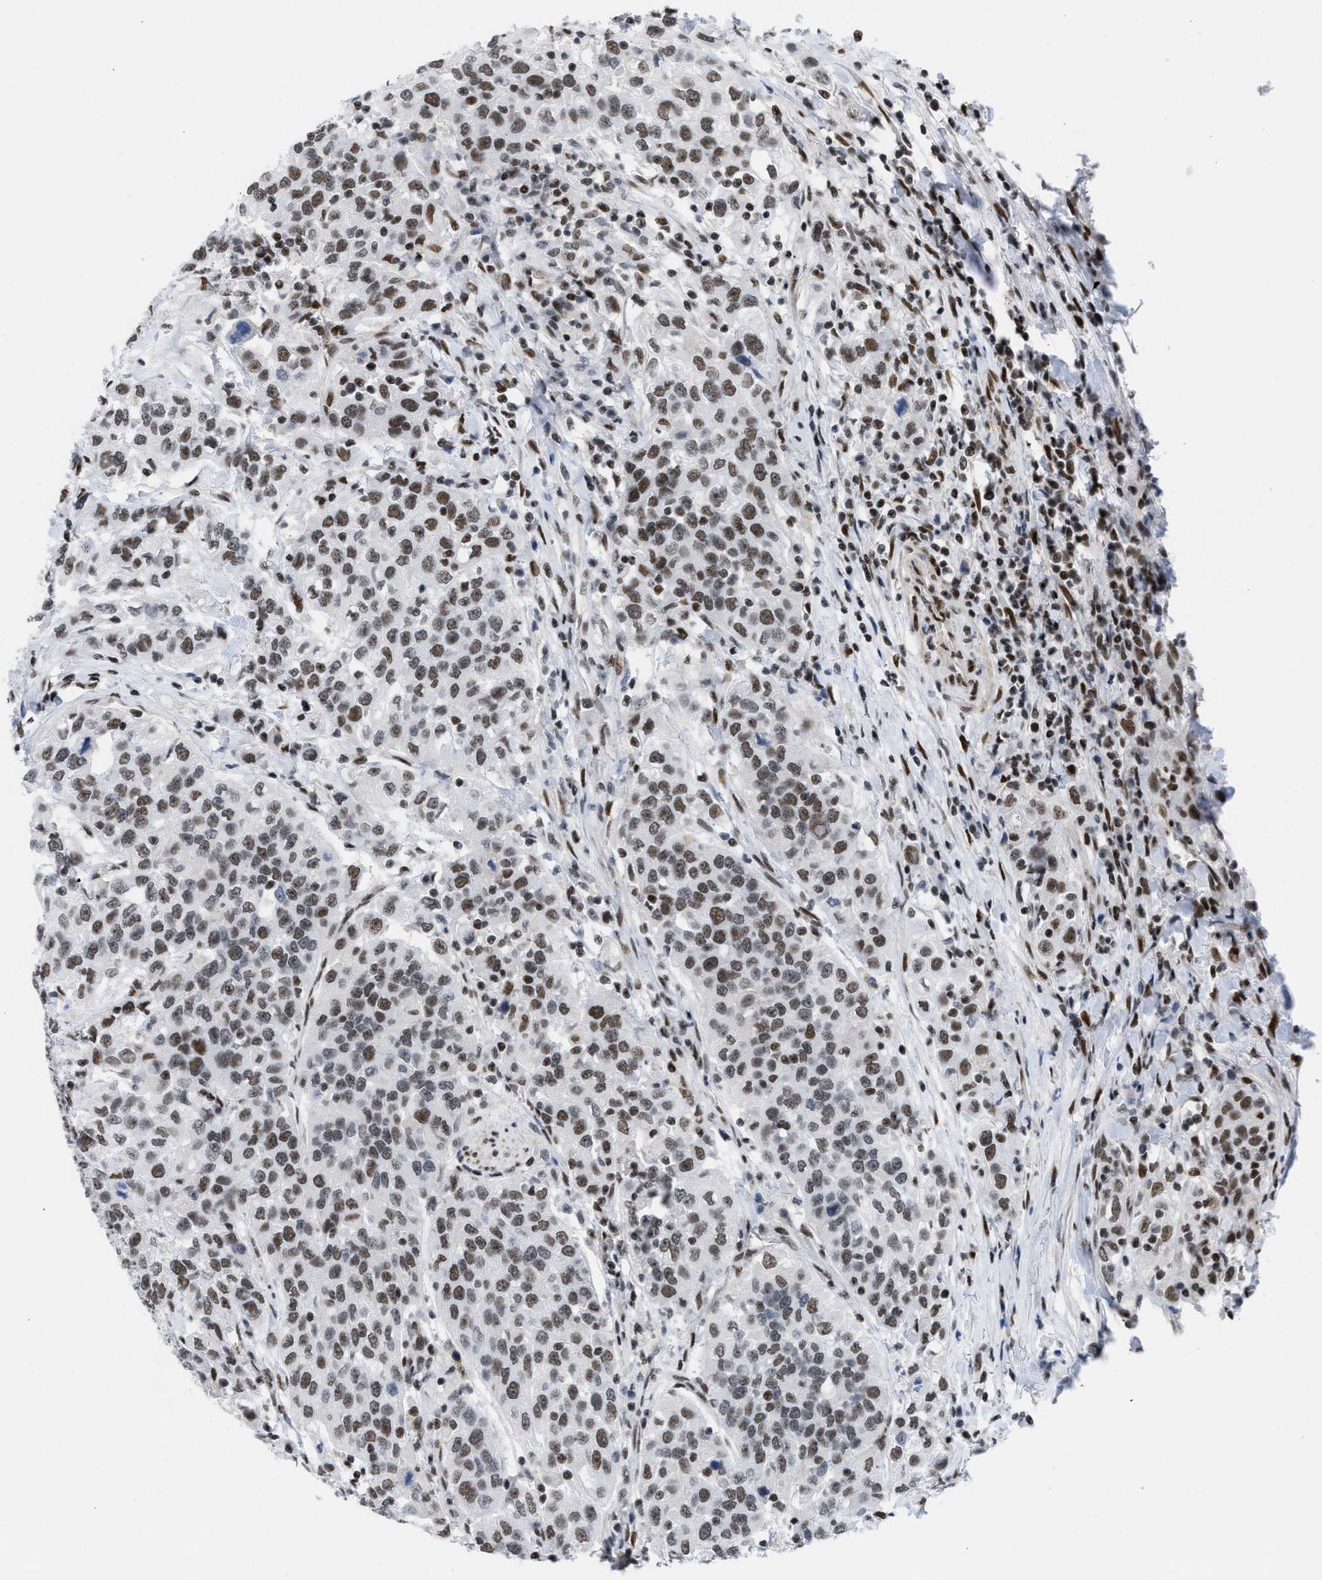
{"staining": {"intensity": "moderate", "quantity": ">75%", "location": "nuclear"}, "tissue": "urothelial cancer", "cell_type": "Tumor cells", "image_type": "cancer", "snomed": [{"axis": "morphology", "description": "Urothelial carcinoma, High grade"}, {"axis": "topography", "description": "Urinary bladder"}], "caption": "An immunohistochemistry micrograph of neoplastic tissue is shown. Protein staining in brown labels moderate nuclear positivity in urothelial cancer within tumor cells.", "gene": "MIER1", "patient": {"sex": "female", "age": 80}}